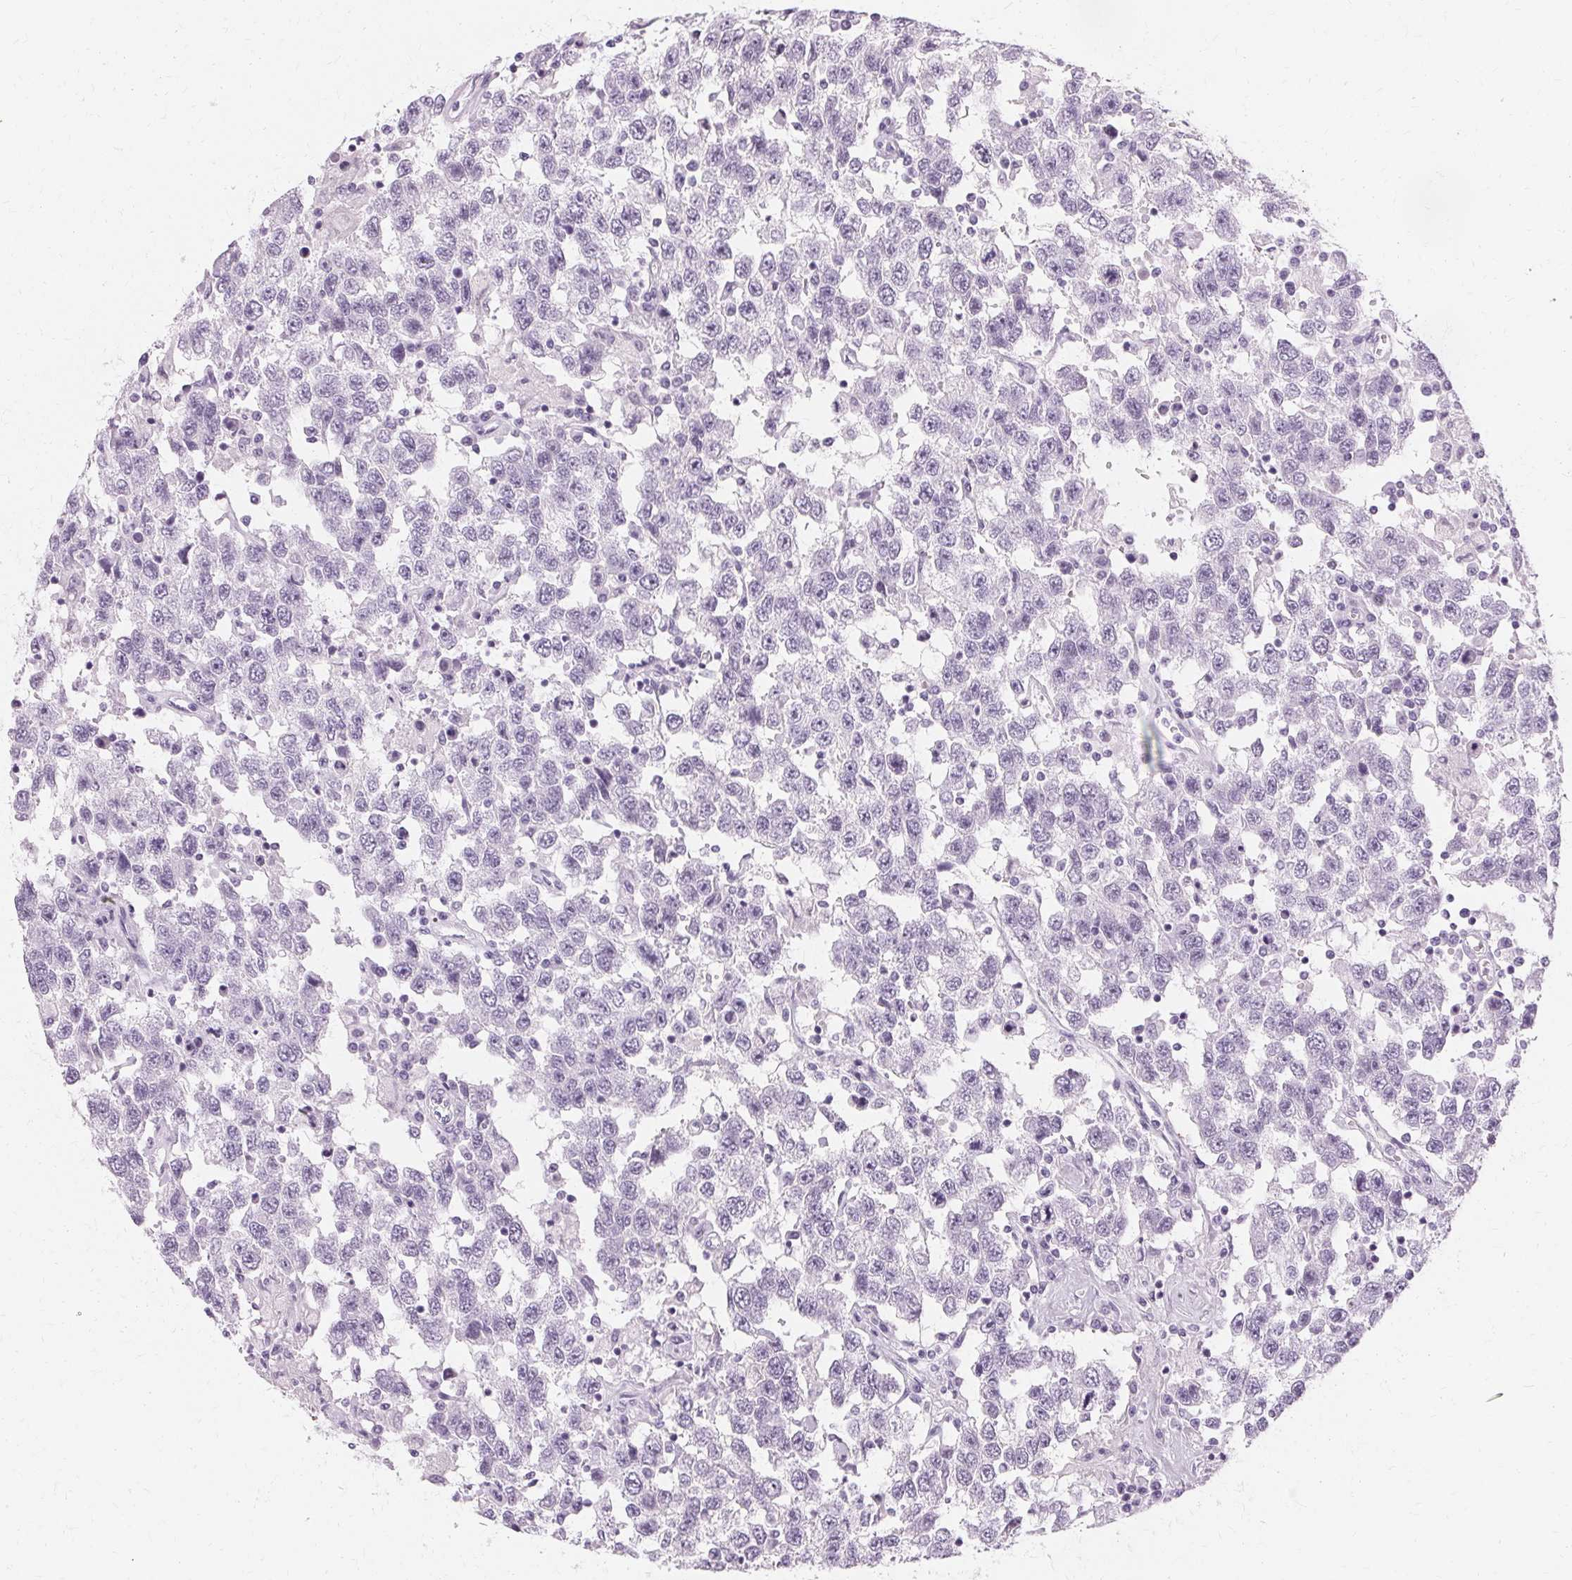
{"staining": {"intensity": "negative", "quantity": "none", "location": "none"}, "tissue": "testis cancer", "cell_type": "Tumor cells", "image_type": "cancer", "snomed": [{"axis": "morphology", "description": "Seminoma, NOS"}, {"axis": "topography", "description": "Testis"}], "caption": "The histopathology image reveals no significant expression in tumor cells of seminoma (testis). (Brightfield microscopy of DAB (3,3'-diaminobenzidine) immunohistochemistry at high magnification).", "gene": "KRT6C", "patient": {"sex": "male", "age": 41}}